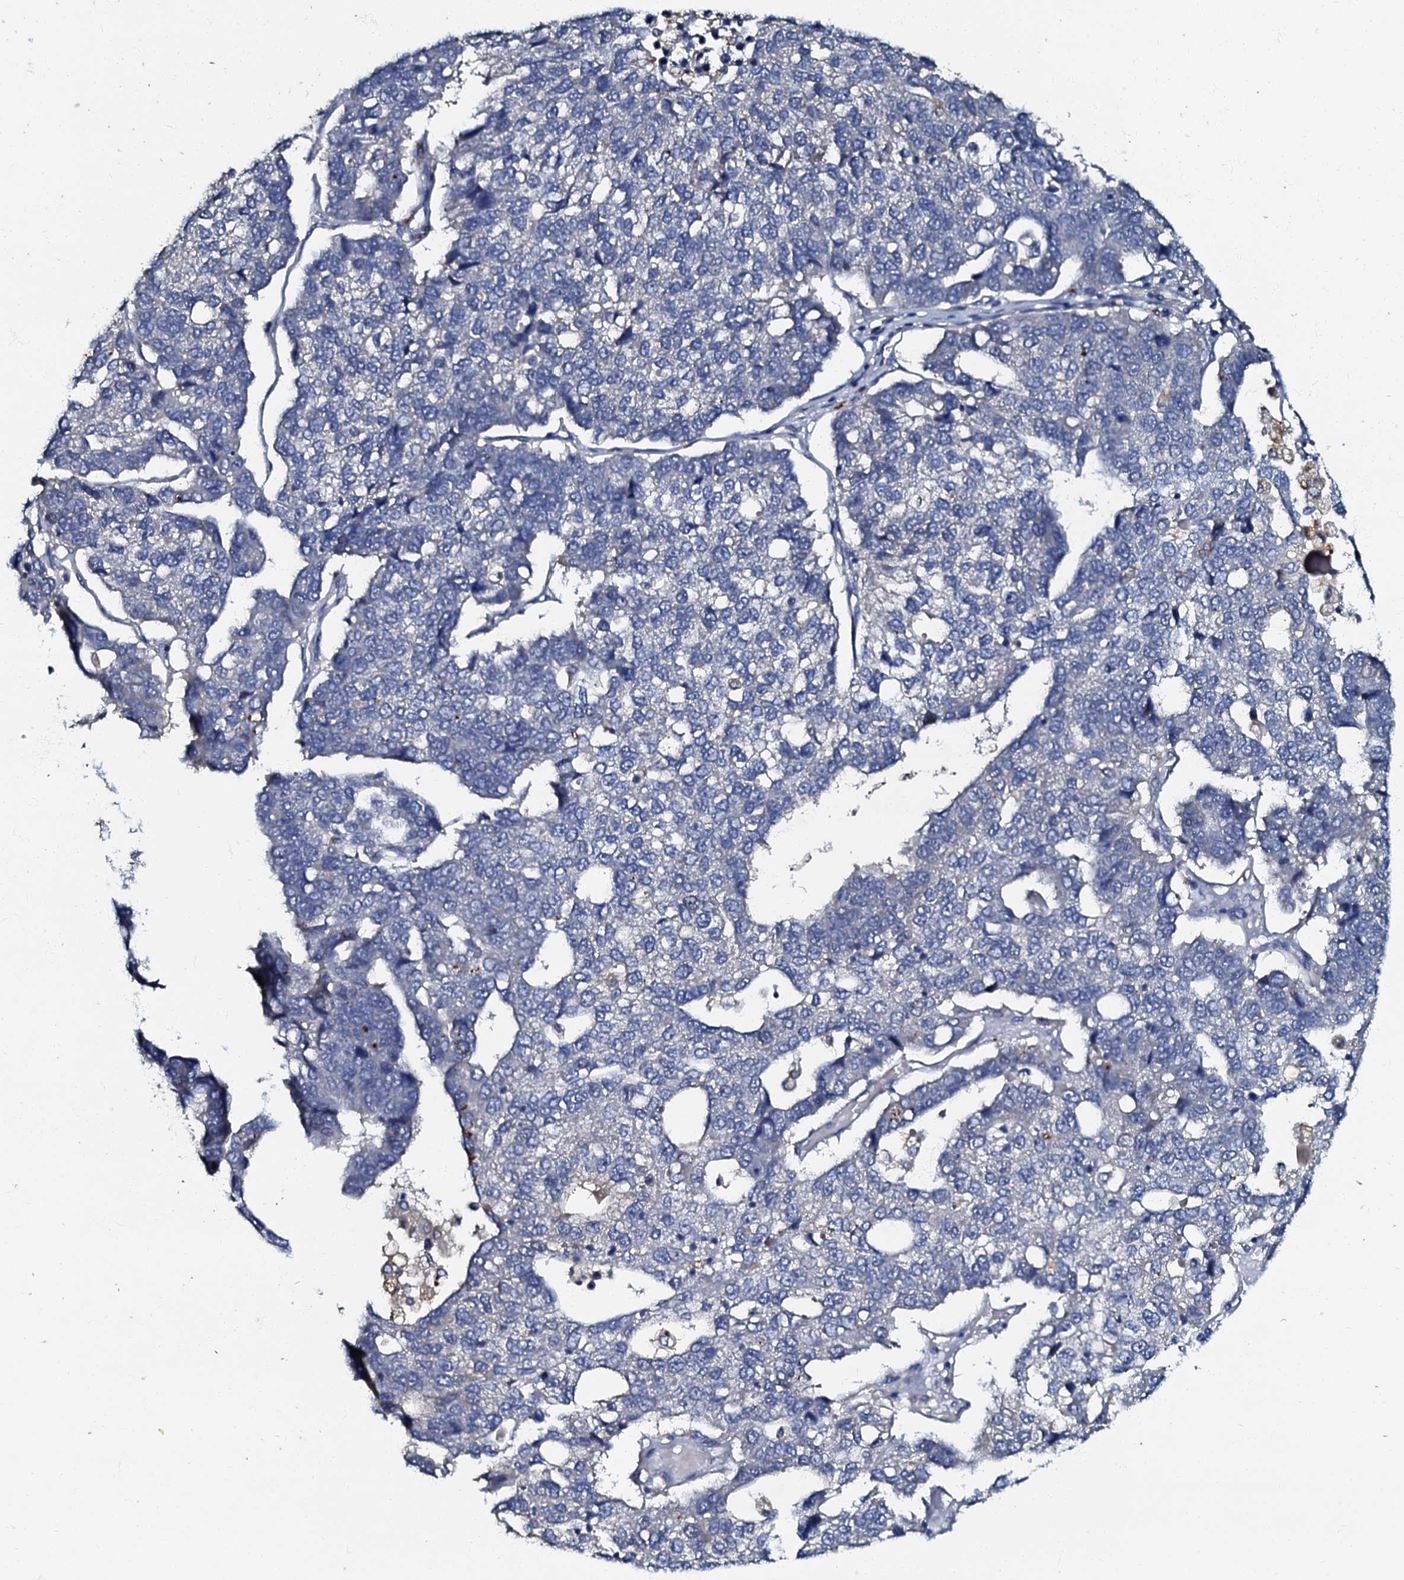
{"staining": {"intensity": "negative", "quantity": "none", "location": "none"}, "tissue": "pancreatic cancer", "cell_type": "Tumor cells", "image_type": "cancer", "snomed": [{"axis": "morphology", "description": "Adenocarcinoma, NOS"}, {"axis": "topography", "description": "Pancreas"}], "caption": "Pancreatic adenocarcinoma was stained to show a protein in brown. There is no significant positivity in tumor cells.", "gene": "OLAH", "patient": {"sex": "female", "age": 61}}